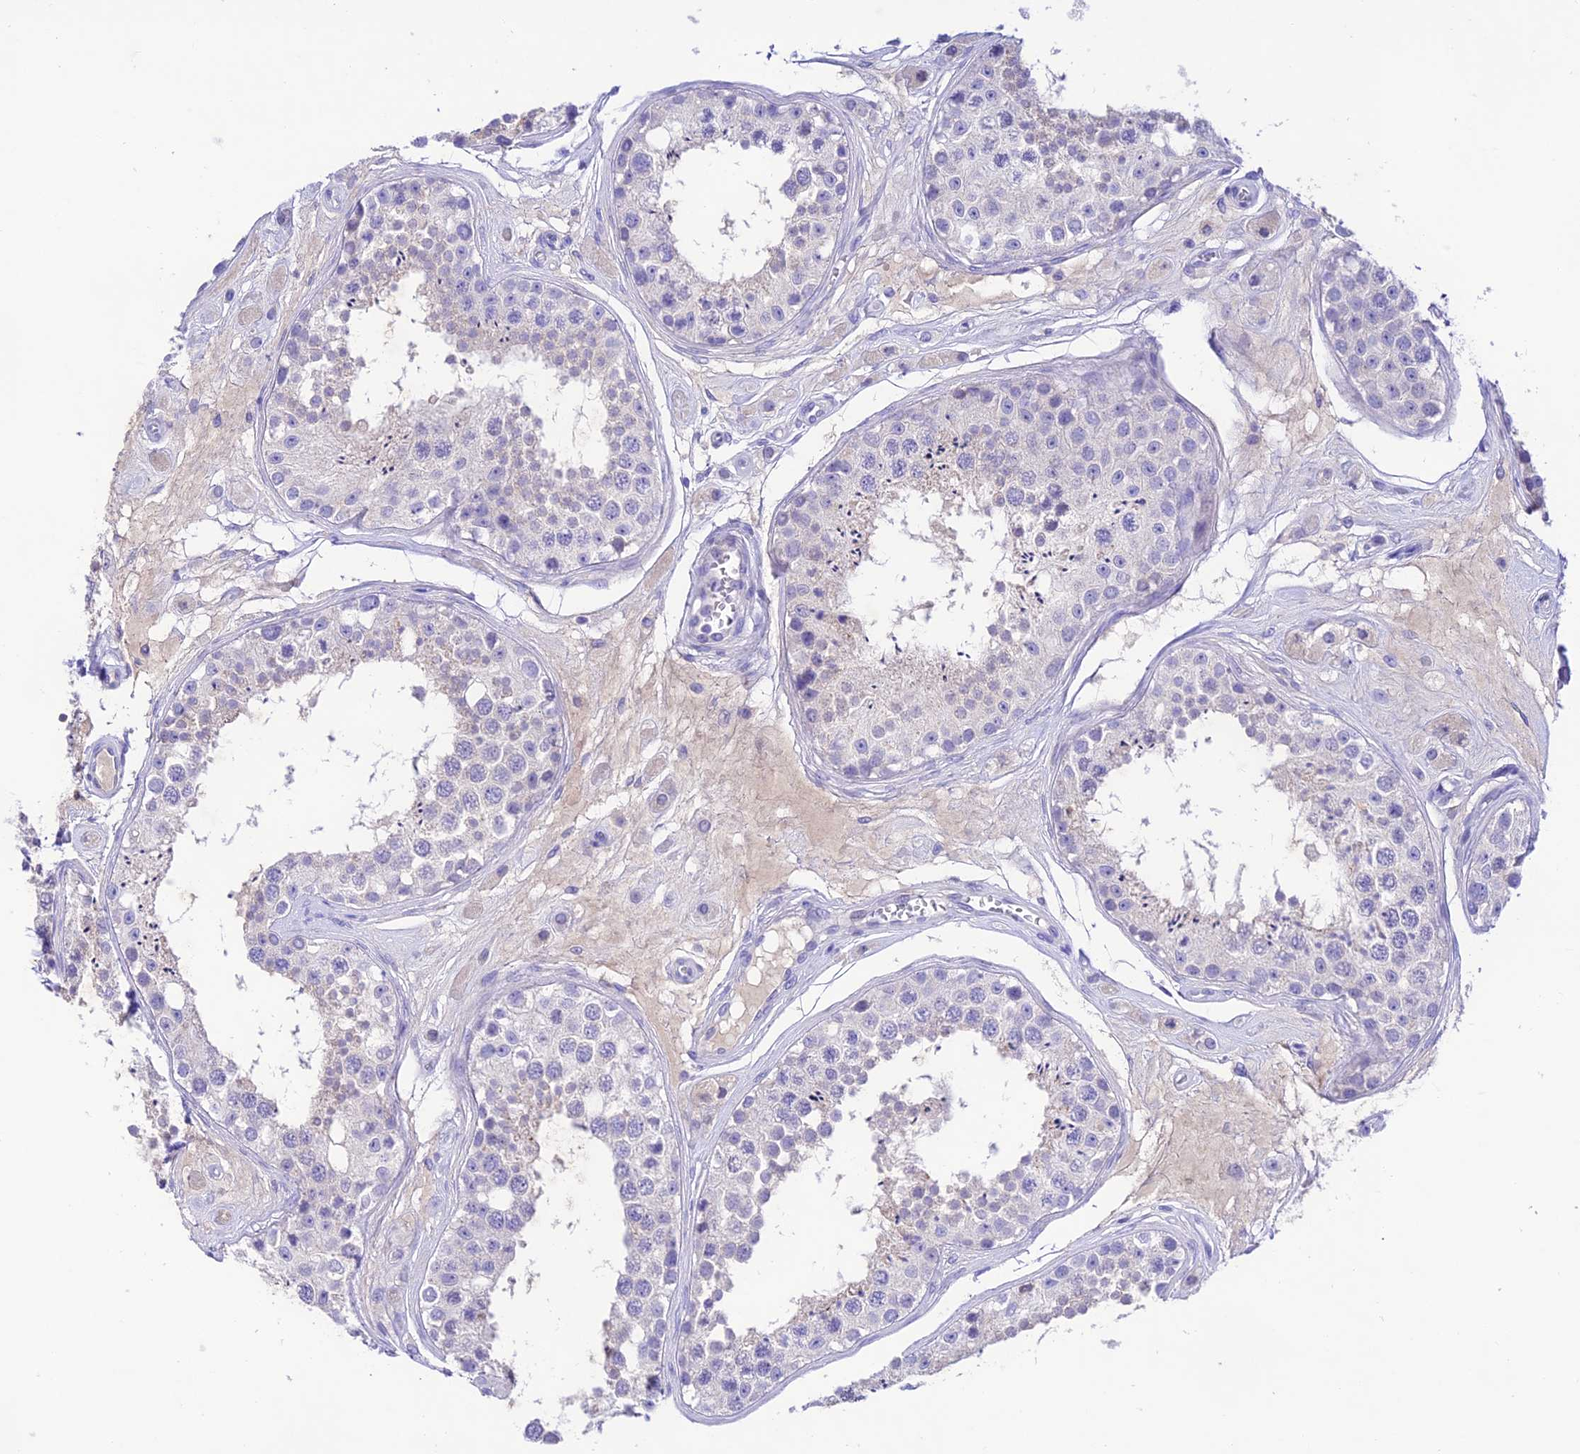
{"staining": {"intensity": "negative", "quantity": "none", "location": "none"}, "tissue": "testis", "cell_type": "Cells in seminiferous ducts", "image_type": "normal", "snomed": [{"axis": "morphology", "description": "Normal tissue, NOS"}, {"axis": "topography", "description": "Testis"}], "caption": "Human testis stained for a protein using IHC shows no expression in cells in seminiferous ducts.", "gene": "NLRP6", "patient": {"sex": "male", "age": 25}}